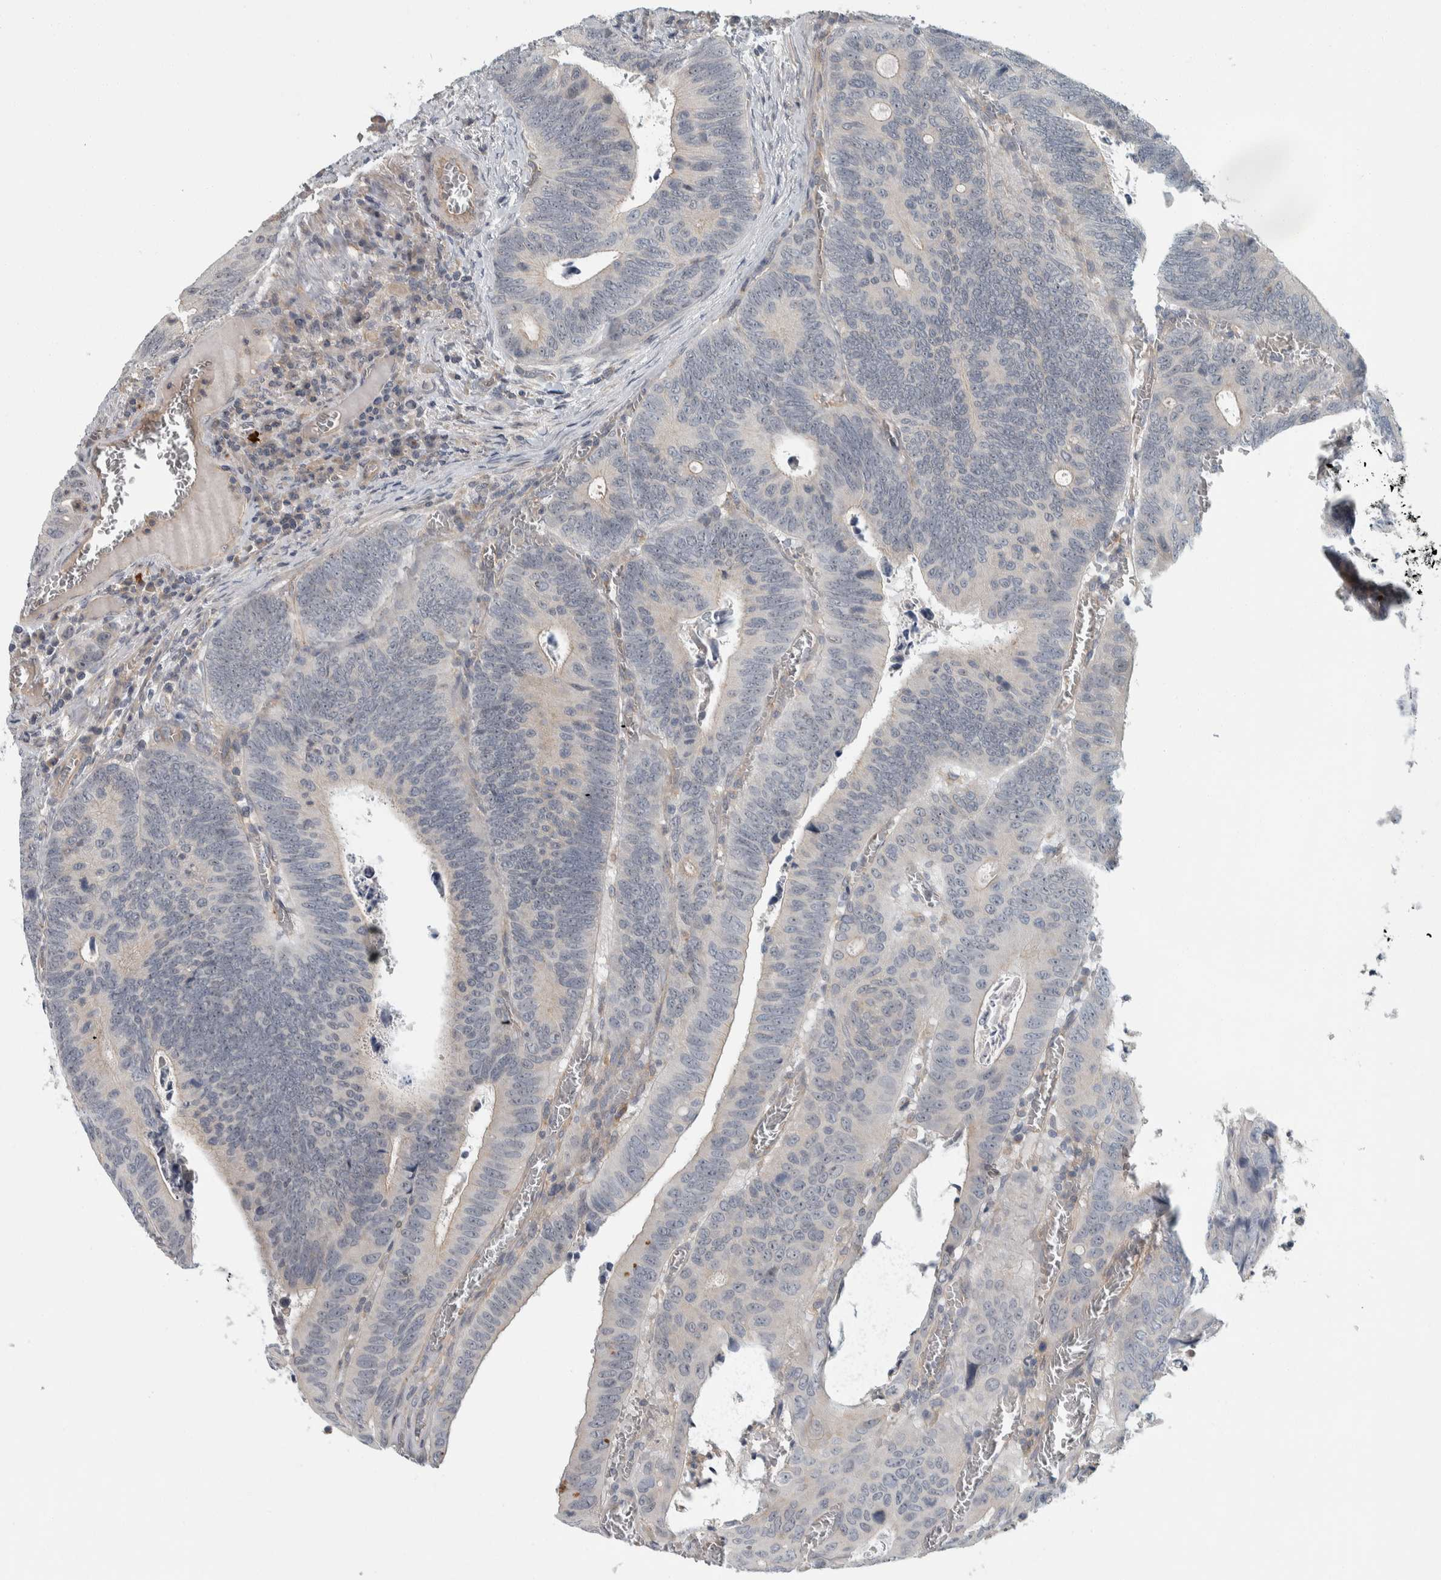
{"staining": {"intensity": "negative", "quantity": "none", "location": "none"}, "tissue": "colorectal cancer", "cell_type": "Tumor cells", "image_type": "cancer", "snomed": [{"axis": "morphology", "description": "Inflammation, NOS"}, {"axis": "morphology", "description": "Adenocarcinoma, NOS"}, {"axis": "topography", "description": "Colon"}], "caption": "Immunohistochemistry (IHC) photomicrograph of neoplastic tissue: human adenocarcinoma (colorectal) stained with DAB (3,3'-diaminobenzidine) shows no significant protein staining in tumor cells. (DAB immunohistochemistry (IHC) visualized using brightfield microscopy, high magnification).", "gene": "KCNJ3", "patient": {"sex": "male", "age": 72}}